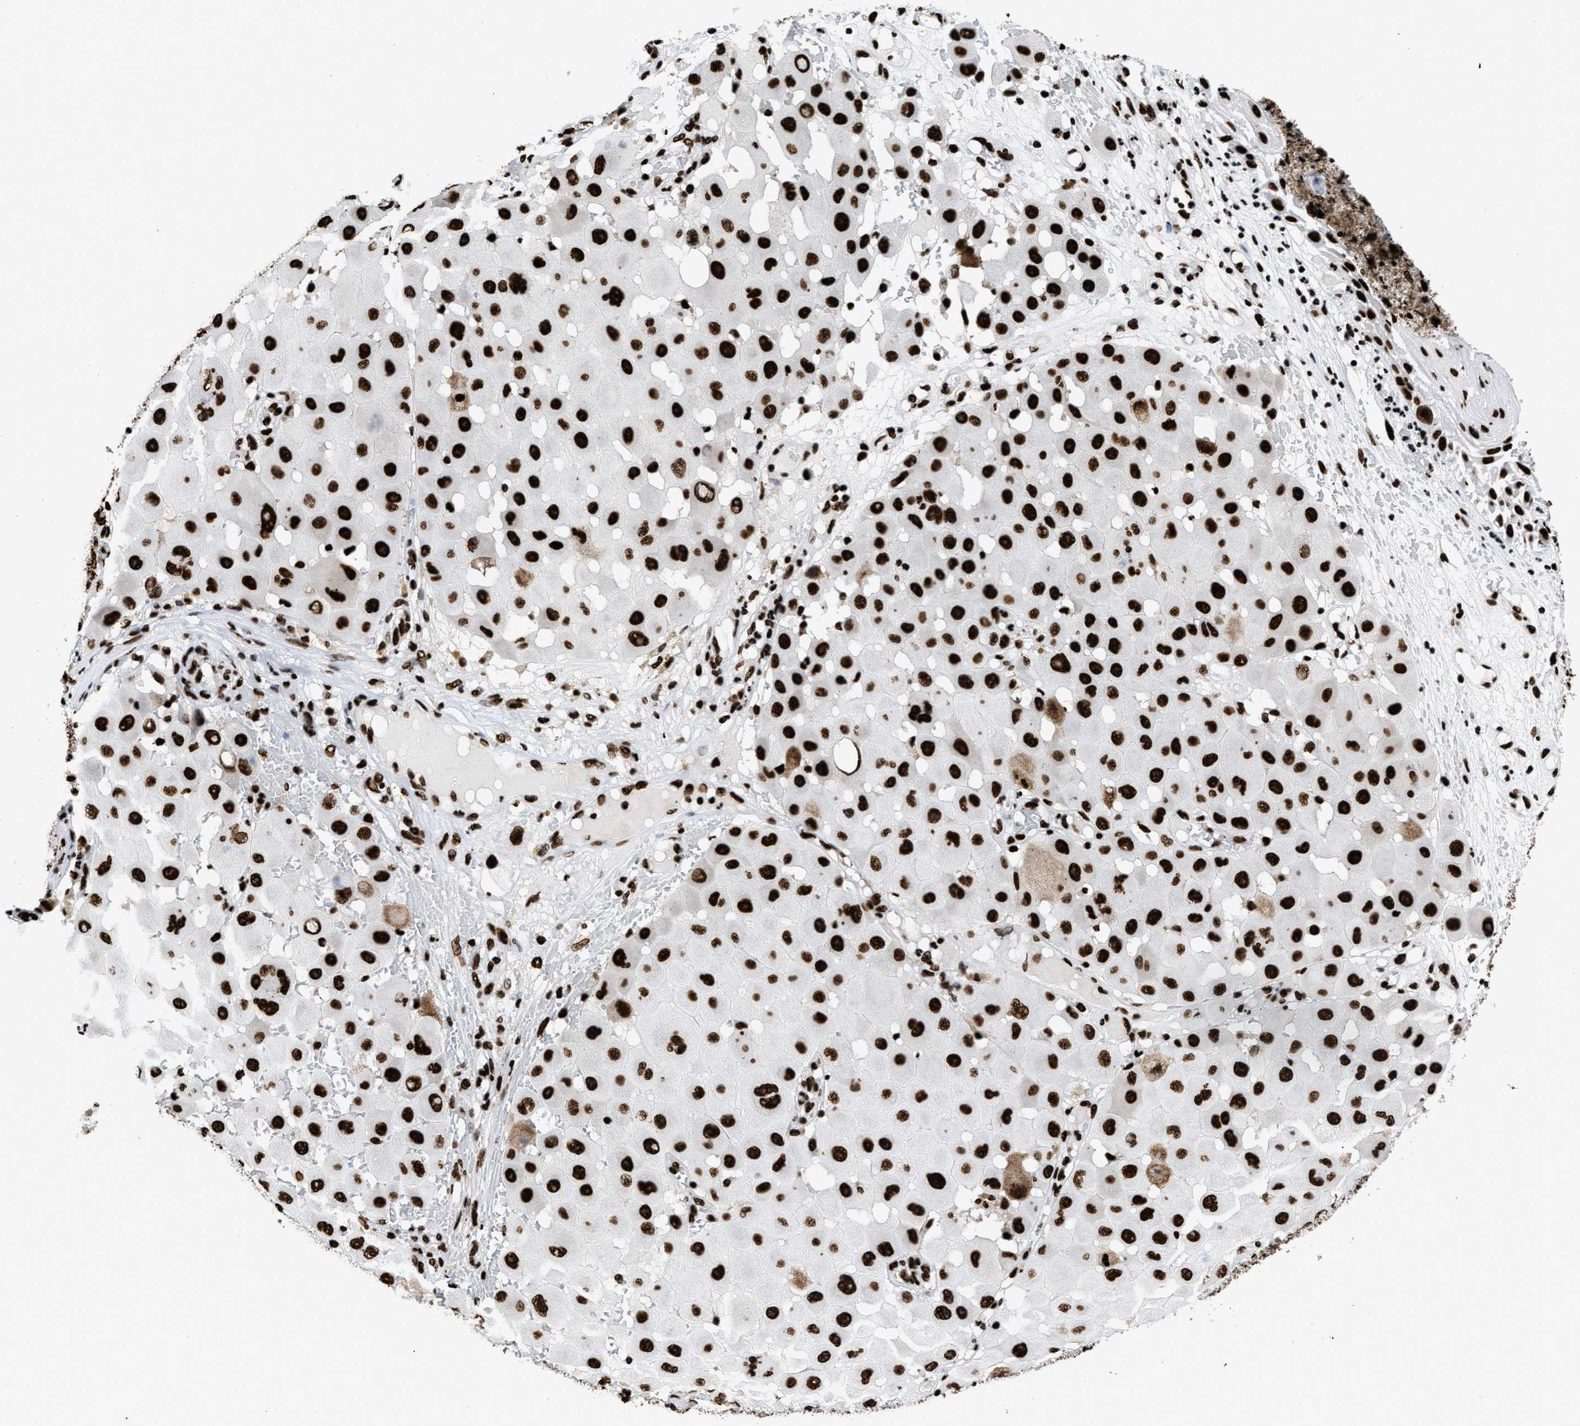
{"staining": {"intensity": "strong", "quantity": ">75%", "location": "nuclear"}, "tissue": "melanoma", "cell_type": "Tumor cells", "image_type": "cancer", "snomed": [{"axis": "morphology", "description": "Malignant melanoma, NOS"}, {"axis": "topography", "description": "Skin"}], "caption": "Brown immunohistochemical staining in malignant melanoma exhibits strong nuclear expression in about >75% of tumor cells.", "gene": "HNRNPM", "patient": {"sex": "female", "age": 81}}